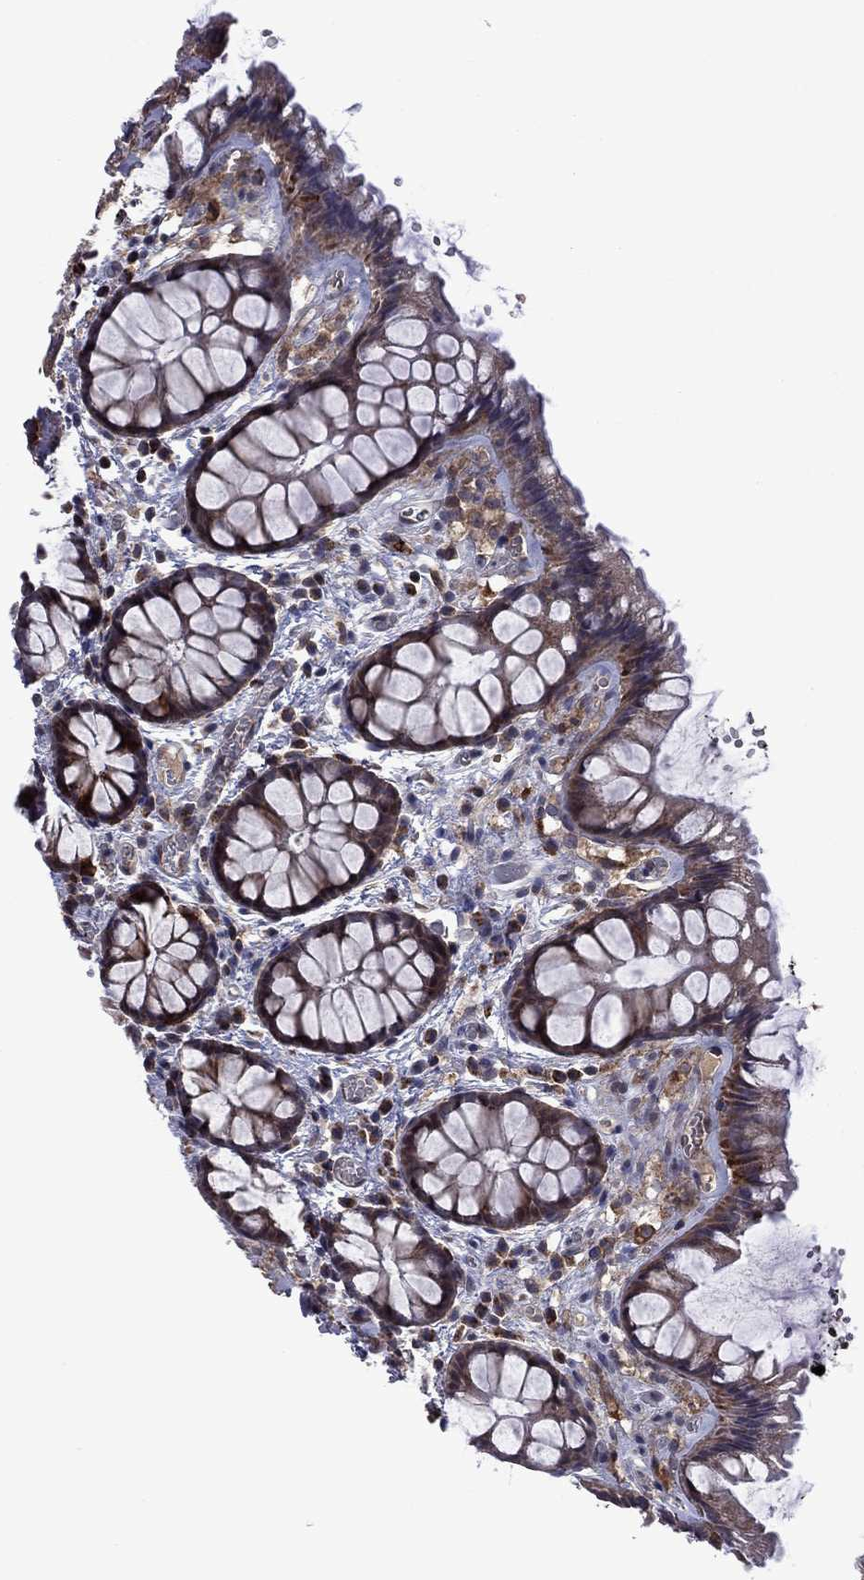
{"staining": {"intensity": "strong", "quantity": "25%-75%", "location": "cytoplasmic/membranous"}, "tissue": "rectum", "cell_type": "Glandular cells", "image_type": "normal", "snomed": [{"axis": "morphology", "description": "Normal tissue, NOS"}, {"axis": "topography", "description": "Rectum"}], "caption": "Strong cytoplasmic/membranous positivity is appreciated in approximately 25%-75% of glandular cells in benign rectum. (brown staining indicates protein expression, while blue staining denotes nuclei).", "gene": "GPAA1", "patient": {"sex": "female", "age": 62}}